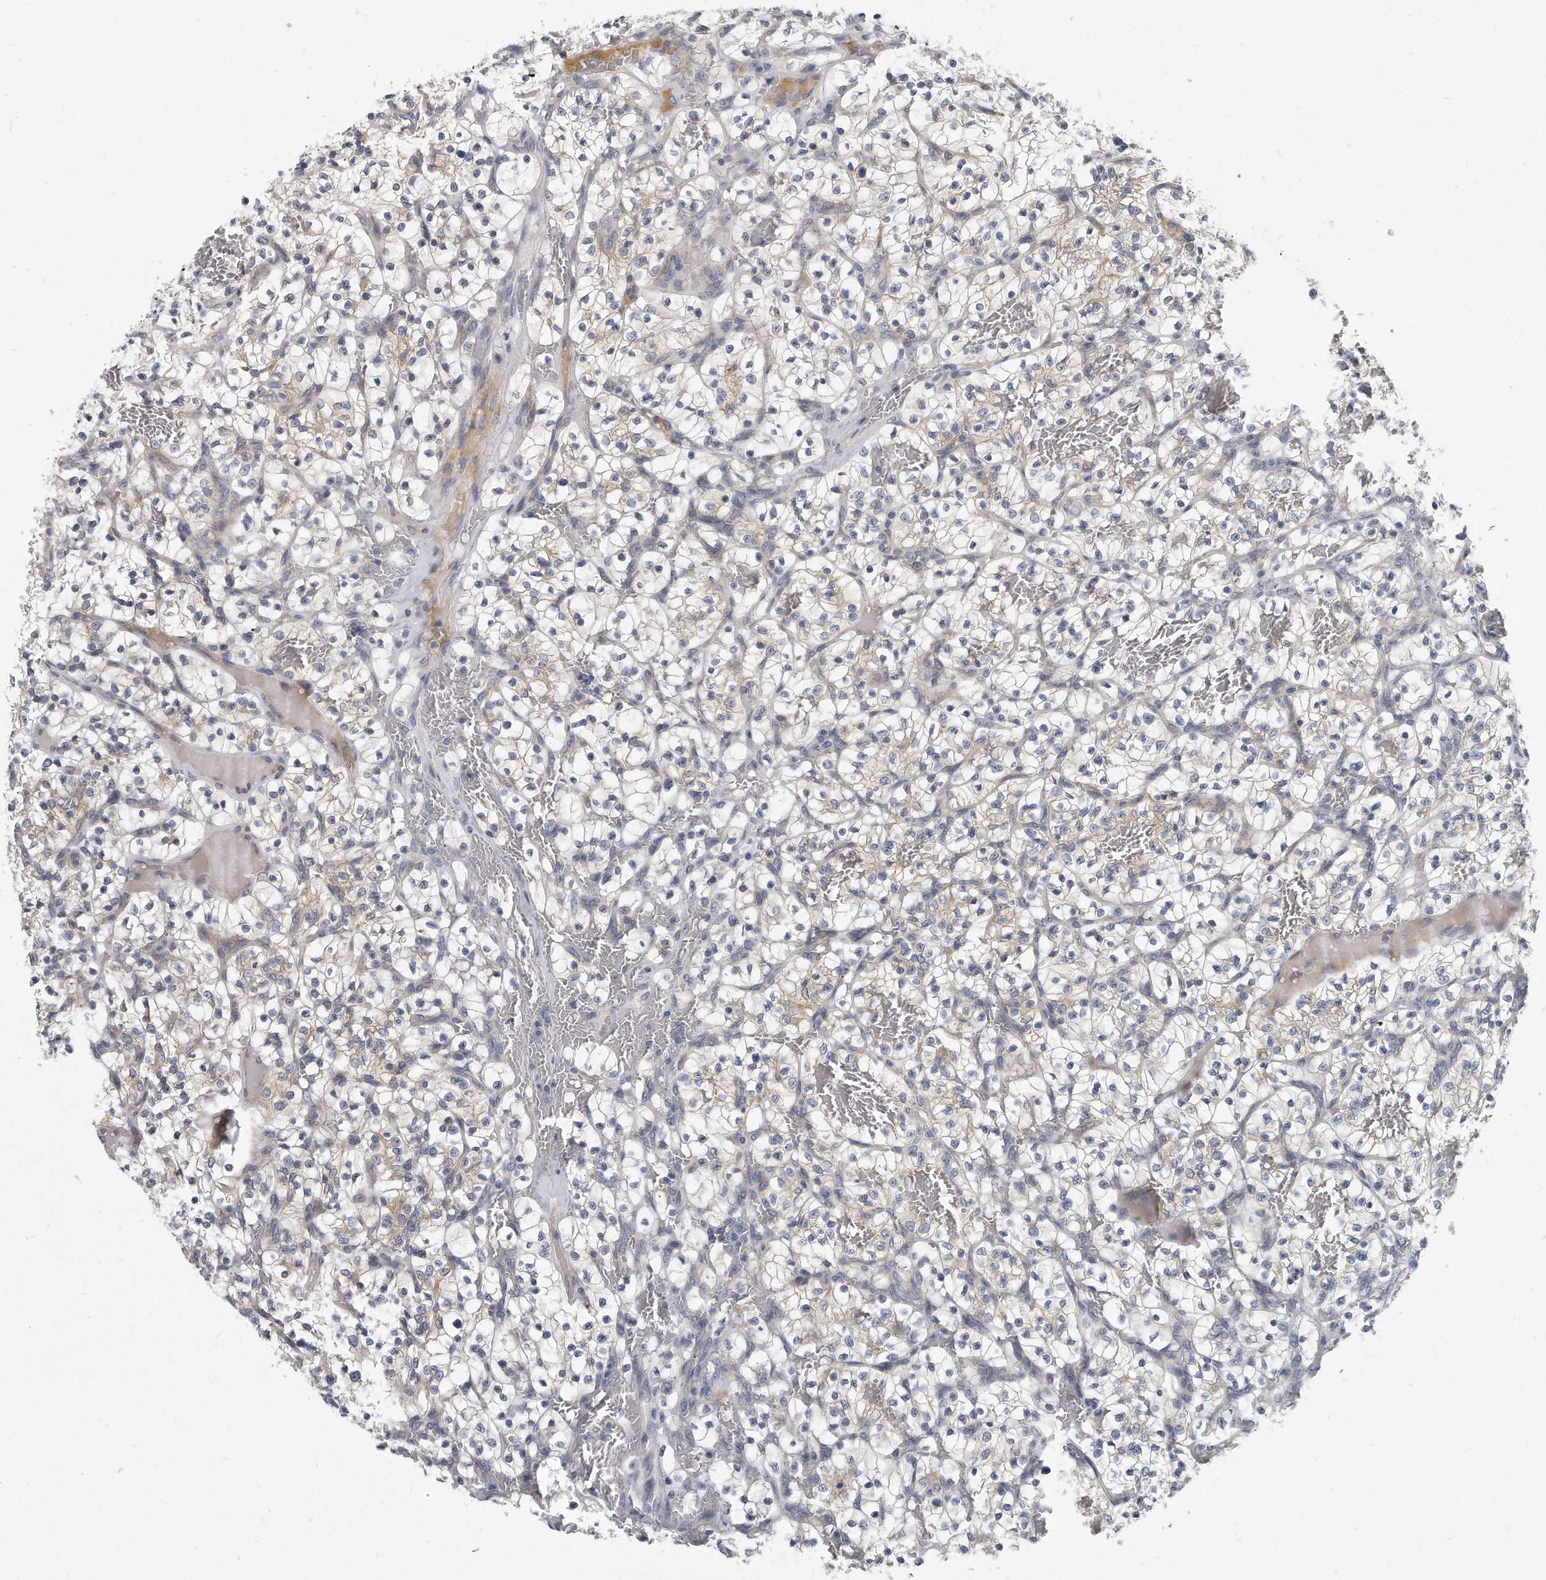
{"staining": {"intensity": "weak", "quantity": "25%-75%", "location": "cytoplasmic/membranous"}, "tissue": "renal cancer", "cell_type": "Tumor cells", "image_type": "cancer", "snomed": [{"axis": "morphology", "description": "Adenocarcinoma, NOS"}, {"axis": "topography", "description": "Kidney"}], "caption": "The micrograph exhibits staining of renal cancer (adenocarcinoma), revealing weak cytoplasmic/membranous protein expression (brown color) within tumor cells.", "gene": "PLEKHA6", "patient": {"sex": "female", "age": 57}}